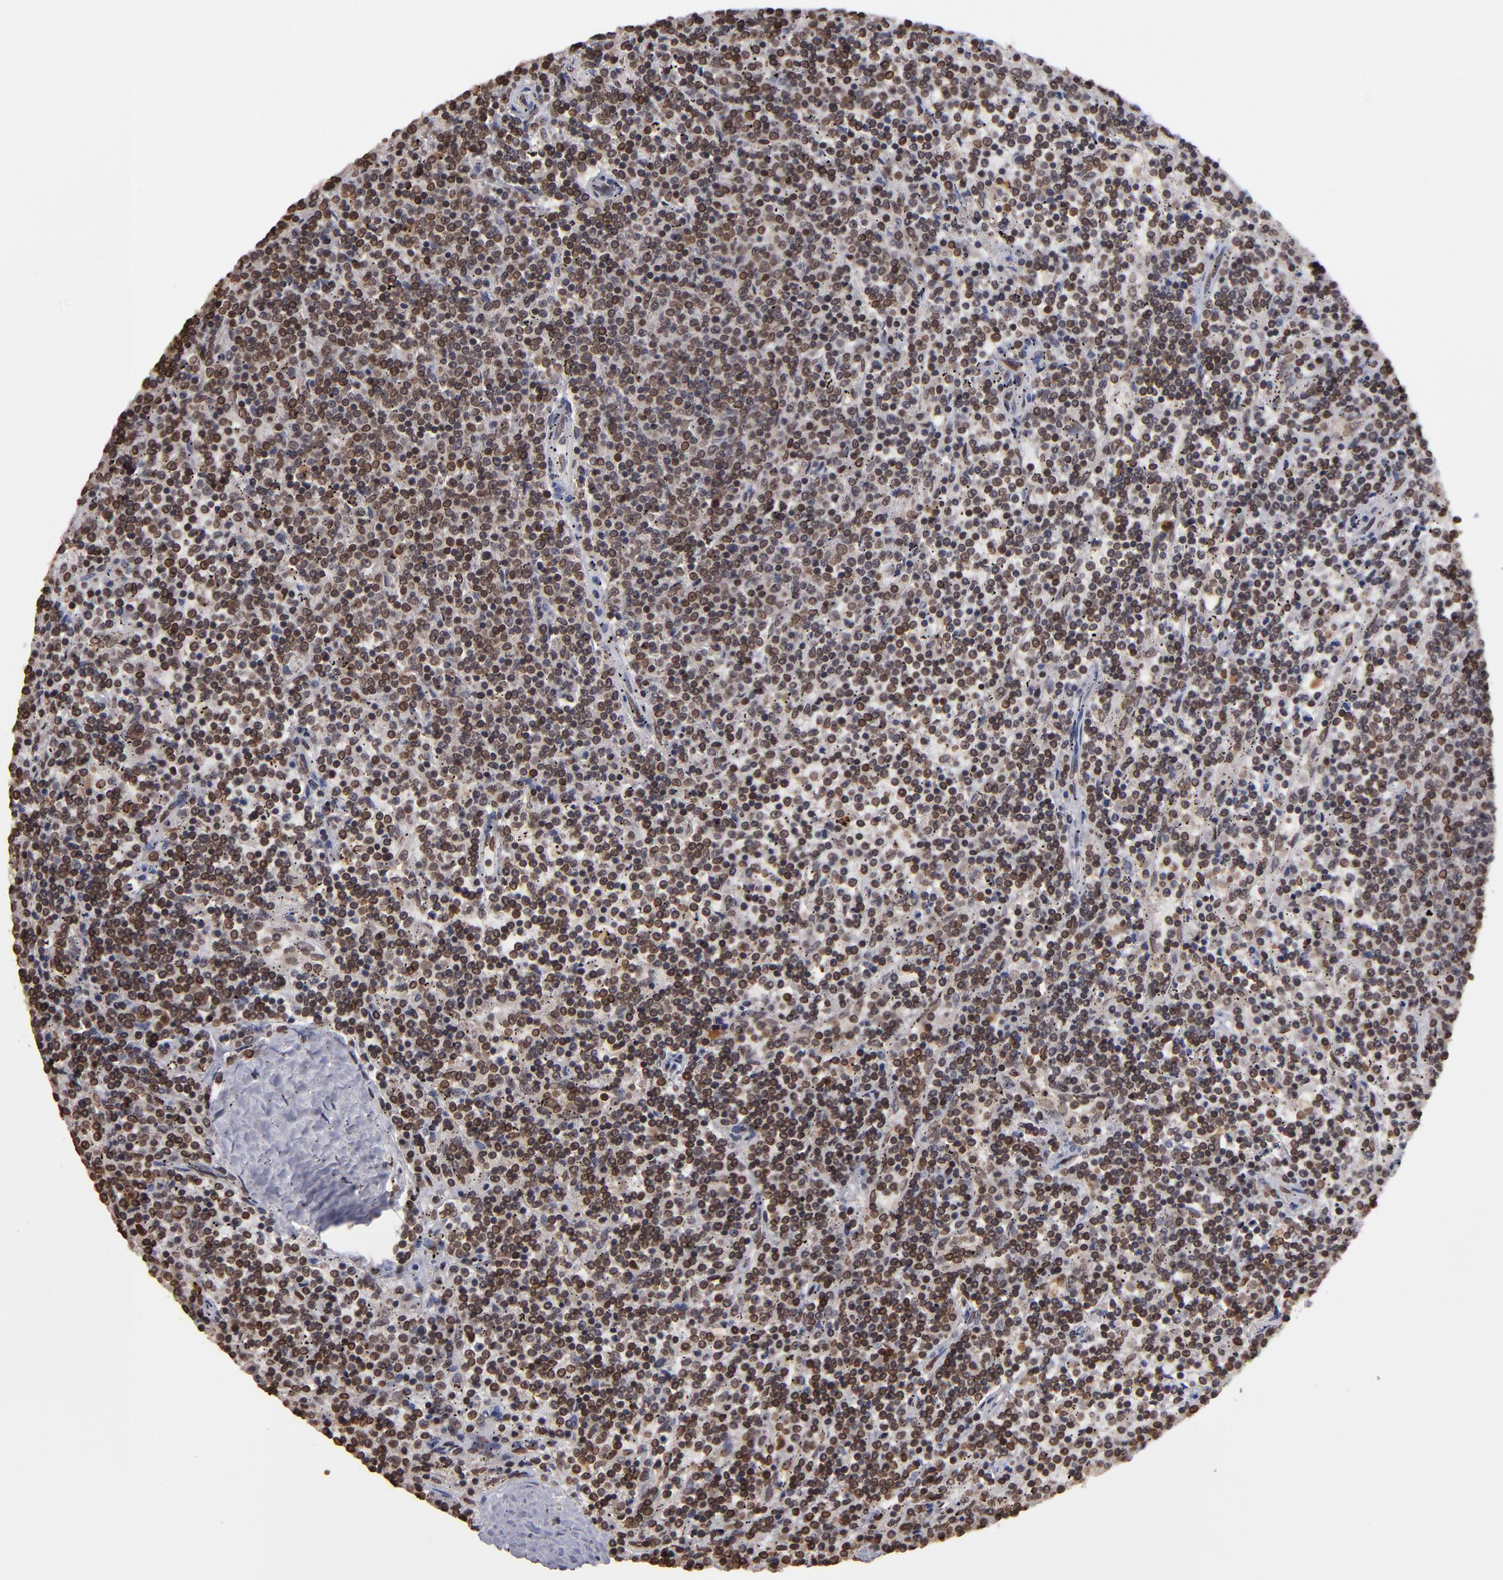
{"staining": {"intensity": "moderate", "quantity": ">75%", "location": "nuclear"}, "tissue": "lymphoma", "cell_type": "Tumor cells", "image_type": "cancer", "snomed": [{"axis": "morphology", "description": "Malignant lymphoma, non-Hodgkin's type, Low grade"}, {"axis": "topography", "description": "Spleen"}], "caption": "Low-grade malignant lymphoma, non-Hodgkin's type stained with a protein marker demonstrates moderate staining in tumor cells.", "gene": "AKT1", "patient": {"sex": "female", "age": 50}}